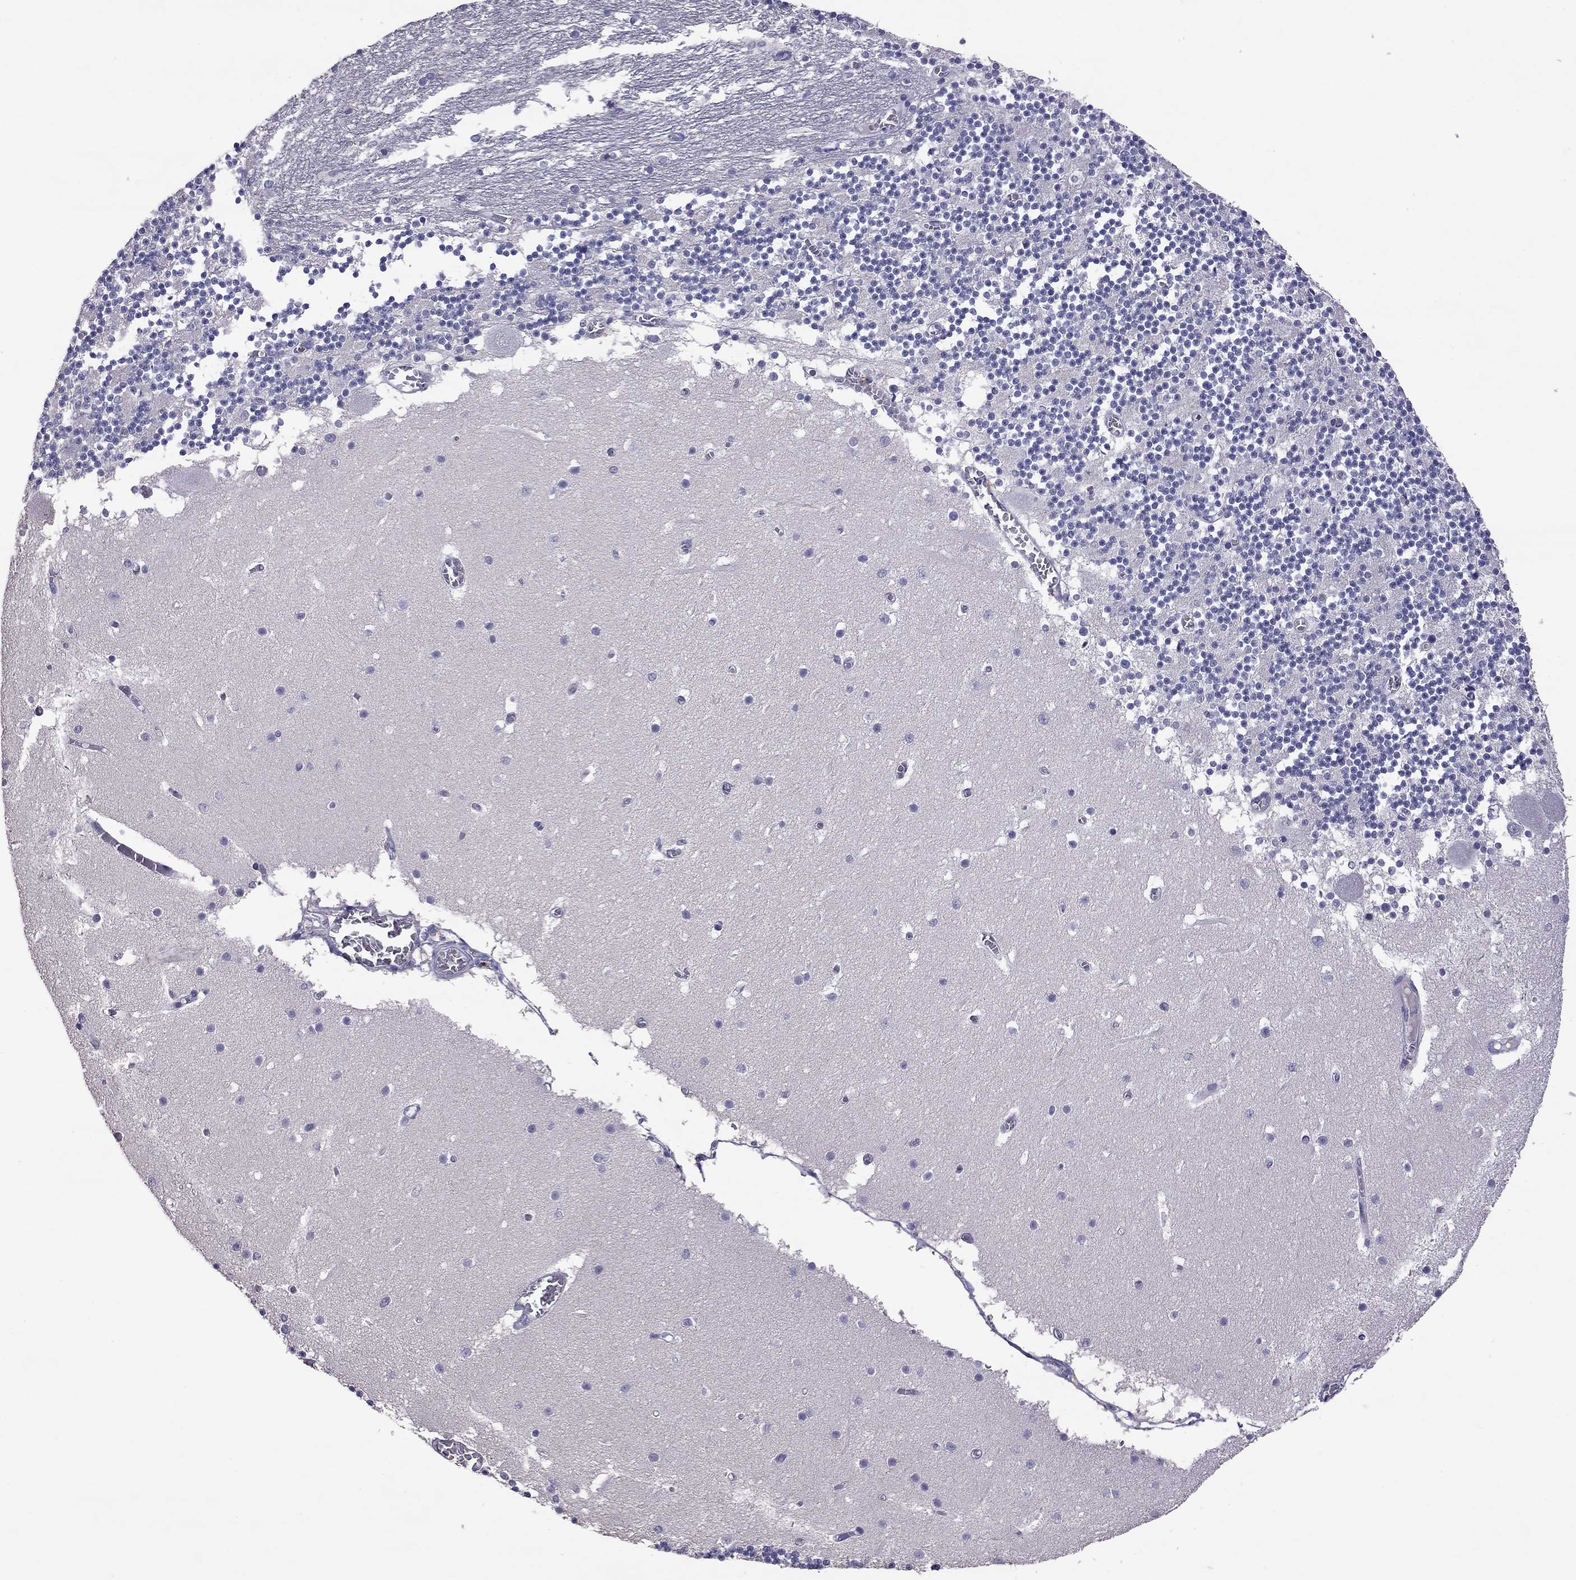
{"staining": {"intensity": "negative", "quantity": "none", "location": "none"}, "tissue": "cerebellum", "cell_type": "Cells in granular layer", "image_type": "normal", "snomed": [{"axis": "morphology", "description": "Normal tissue, NOS"}, {"axis": "topography", "description": "Cerebellum"}], "caption": "Immunohistochemical staining of normal human cerebellum reveals no significant expression in cells in granular layer. (Stains: DAB IHC with hematoxylin counter stain, Microscopy: brightfield microscopy at high magnification).", "gene": "CFAP91", "patient": {"sex": "female", "age": 28}}